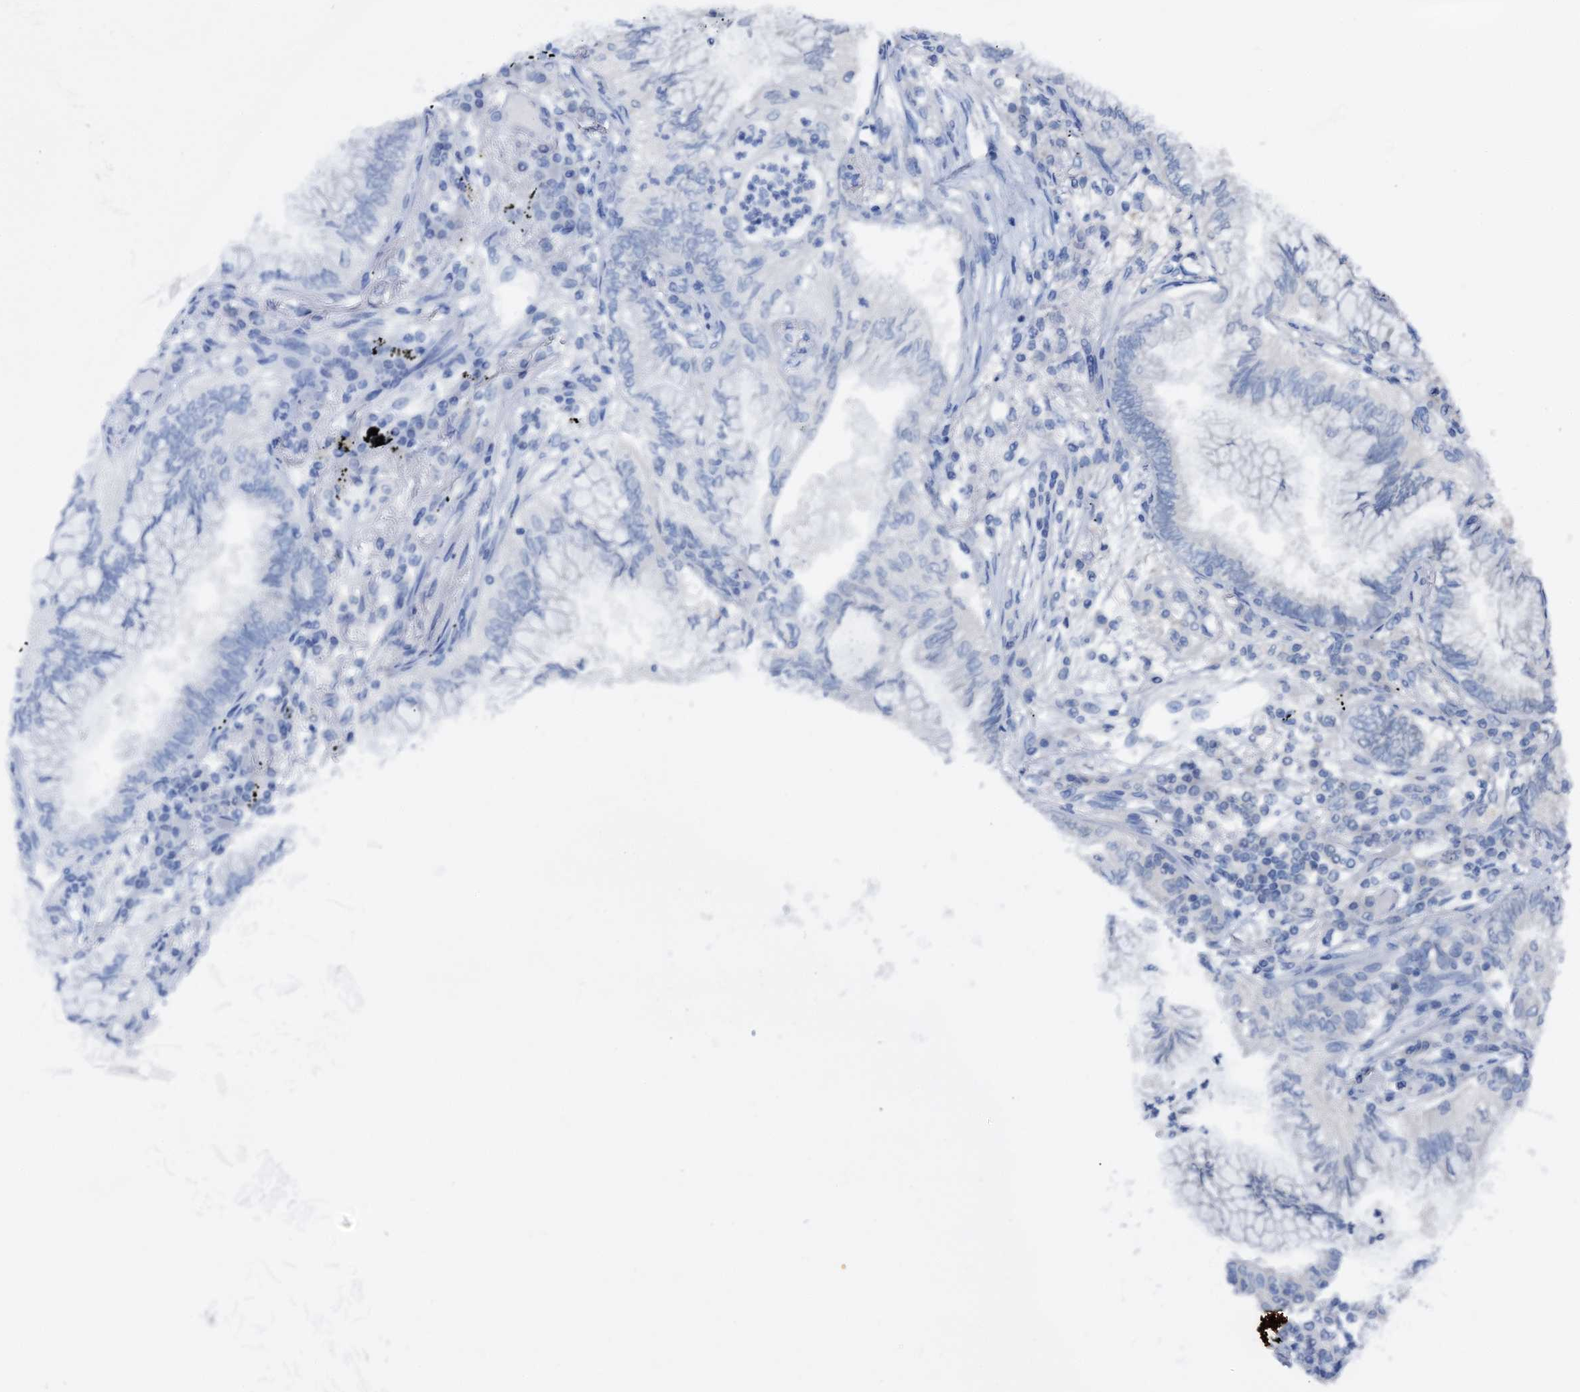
{"staining": {"intensity": "negative", "quantity": "none", "location": "none"}, "tissue": "lung cancer", "cell_type": "Tumor cells", "image_type": "cancer", "snomed": [{"axis": "morphology", "description": "Adenocarcinoma, NOS"}, {"axis": "topography", "description": "Lung"}], "caption": "Immunohistochemistry of lung cancer displays no staining in tumor cells.", "gene": "ARL13A", "patient": {"sex": "female", "age": 70}}